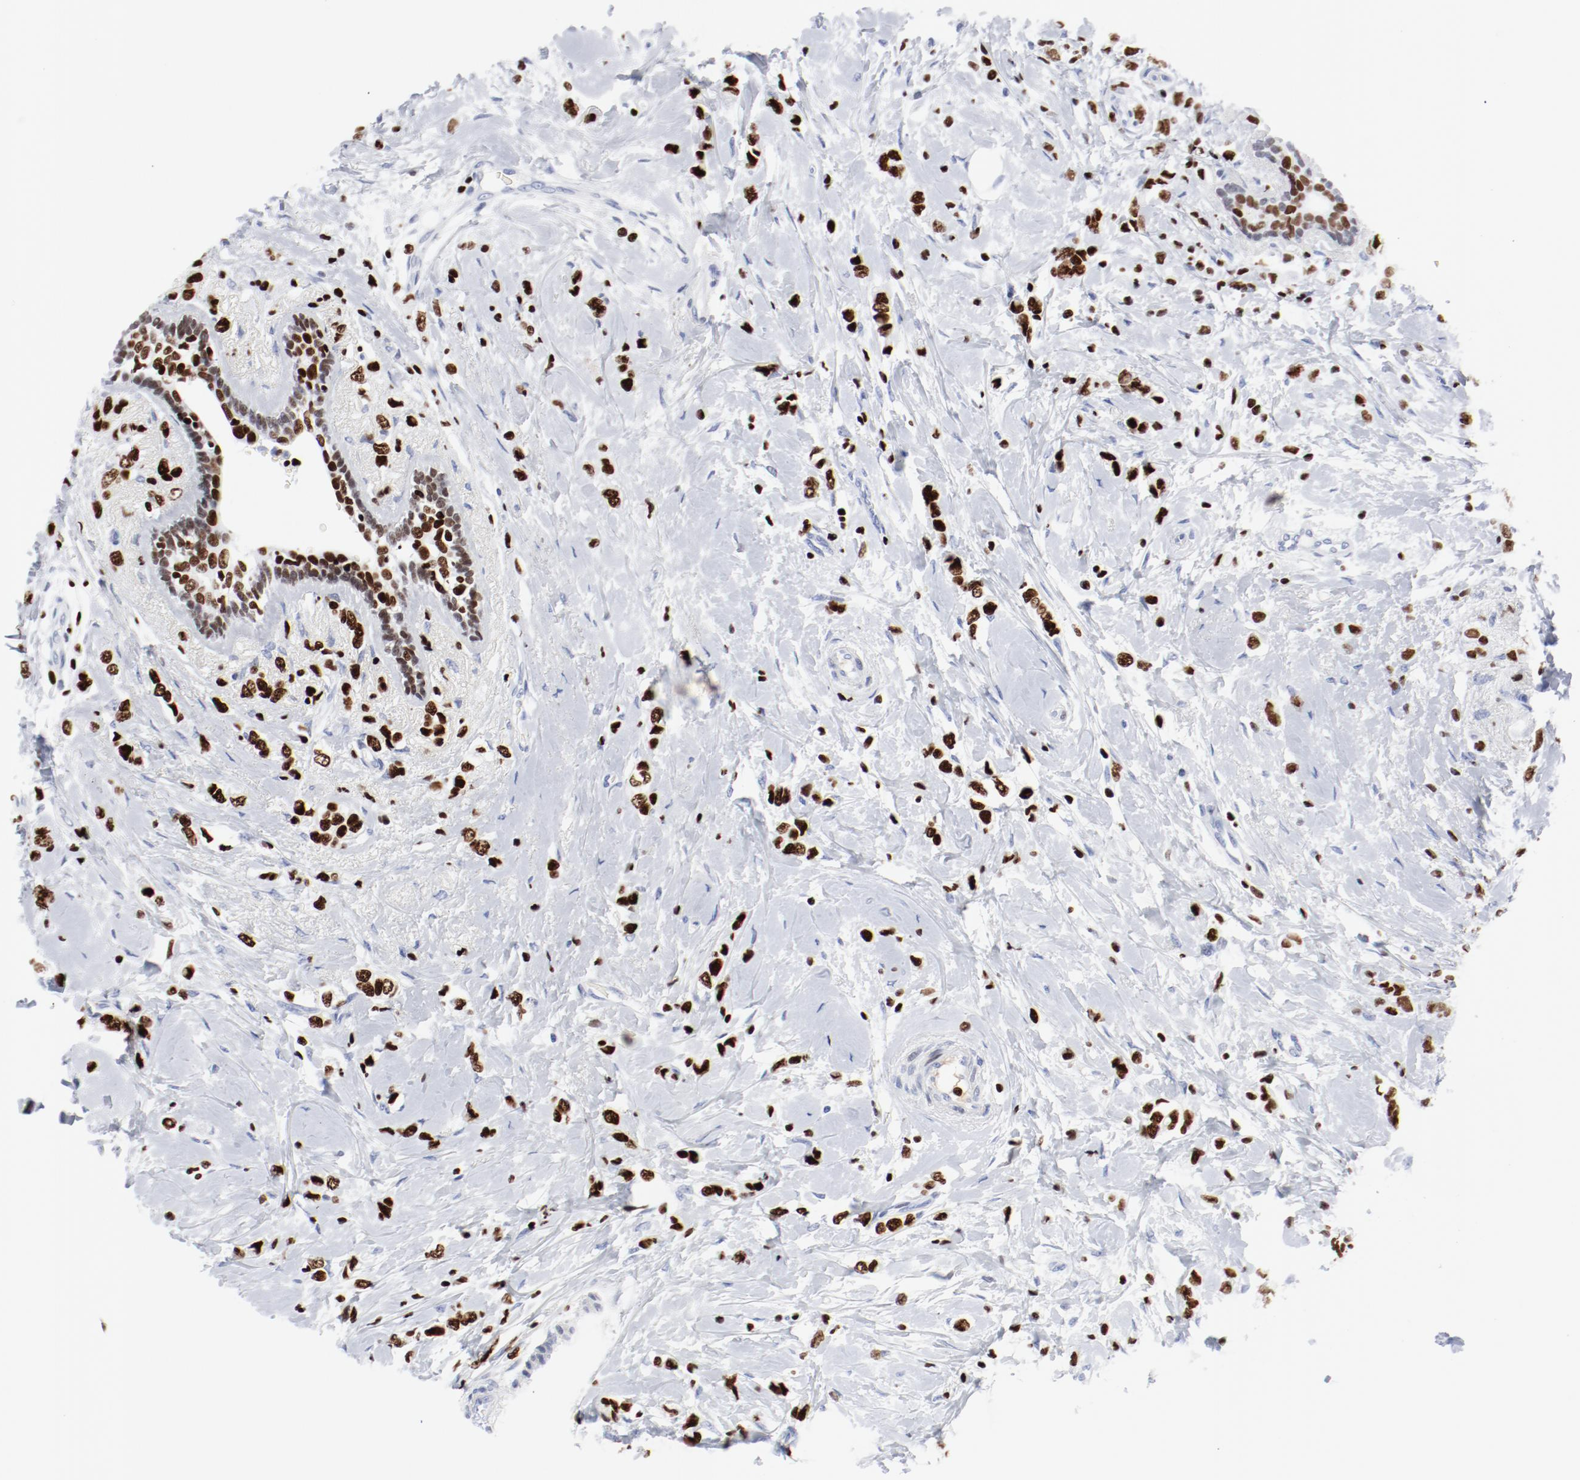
{"staining": {"intensity": "strong", "quantity": ">75%", "location": "nuclear"}, "tissue": "breast cancer", "cell_type": "Tumor cells", "image_type": "cancer", "snomed": [{"axis": "morphology", "description": "Normal tissue, NOS"}, {"axis": "morphology", "description": "Lobular carcinoma"}, {"axis": "topography", "description": "Breast"}], "caption": "Protein expression analysis of lobular carcinoma (breast) reveals strong nuclear staining in approximately >75% of tumor cells.", "gene": "SMARCC2", "patient": {"sex": "female", "age": 47}}